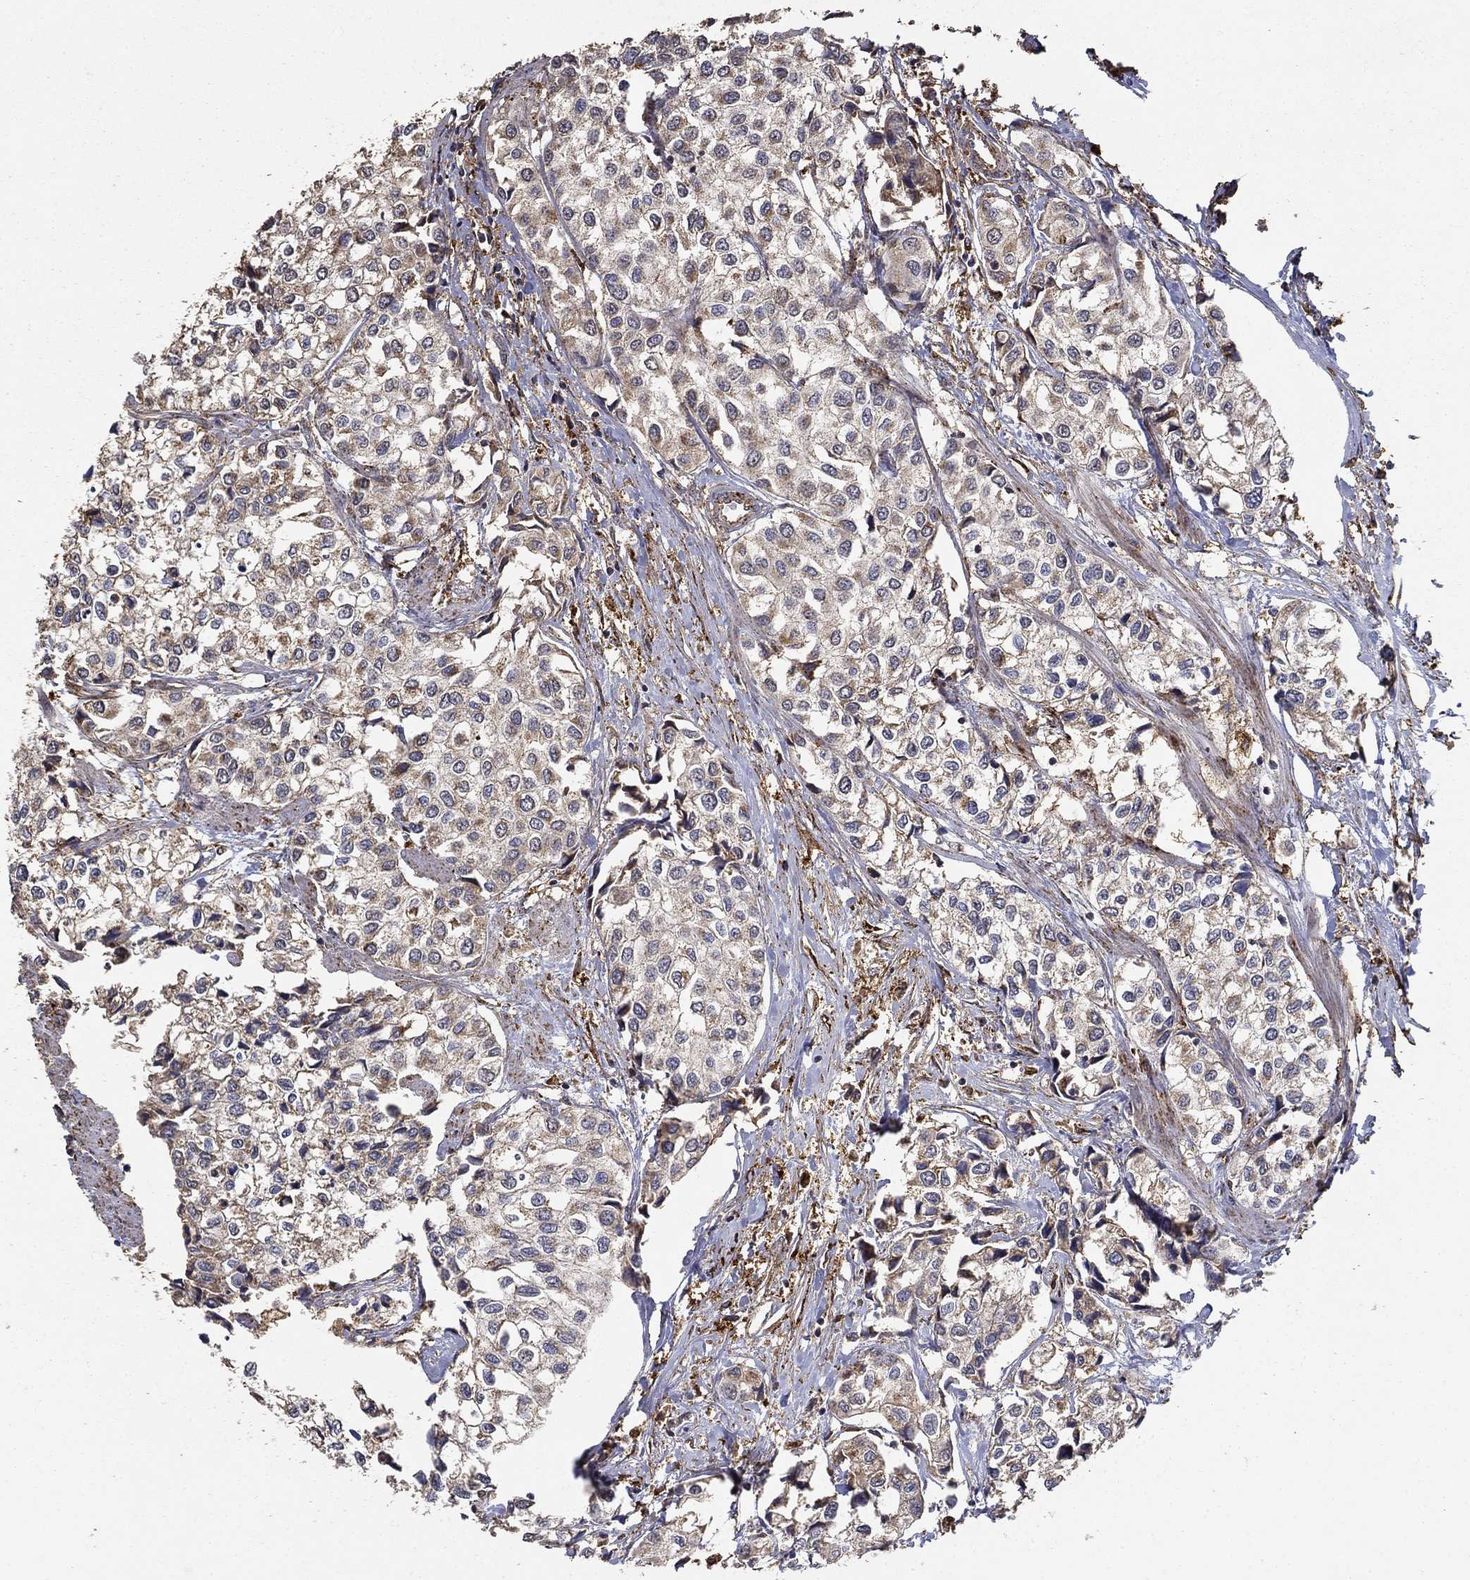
{"staining": {"intensity": "moderate", "quantity": "<25%", "location": "cytoplasmic/membranous"}, "tissue": "urothelial cancer", "cell_type": "Tumor cells", "image_type": "cancer", "snomed": [{"axis": "morphology", "description": "Urothelial carcinoma, High grade"}, {"axis": "topography", "description": "Urinary bladder"}], "caption": "Tumor cells reveal low levels of moderate cytoplasmic/membranous expression in about <25% of cells in human urothelial cancer.", "gene": "IFRD1", "patient": {"sex": "male", "age": 73}}